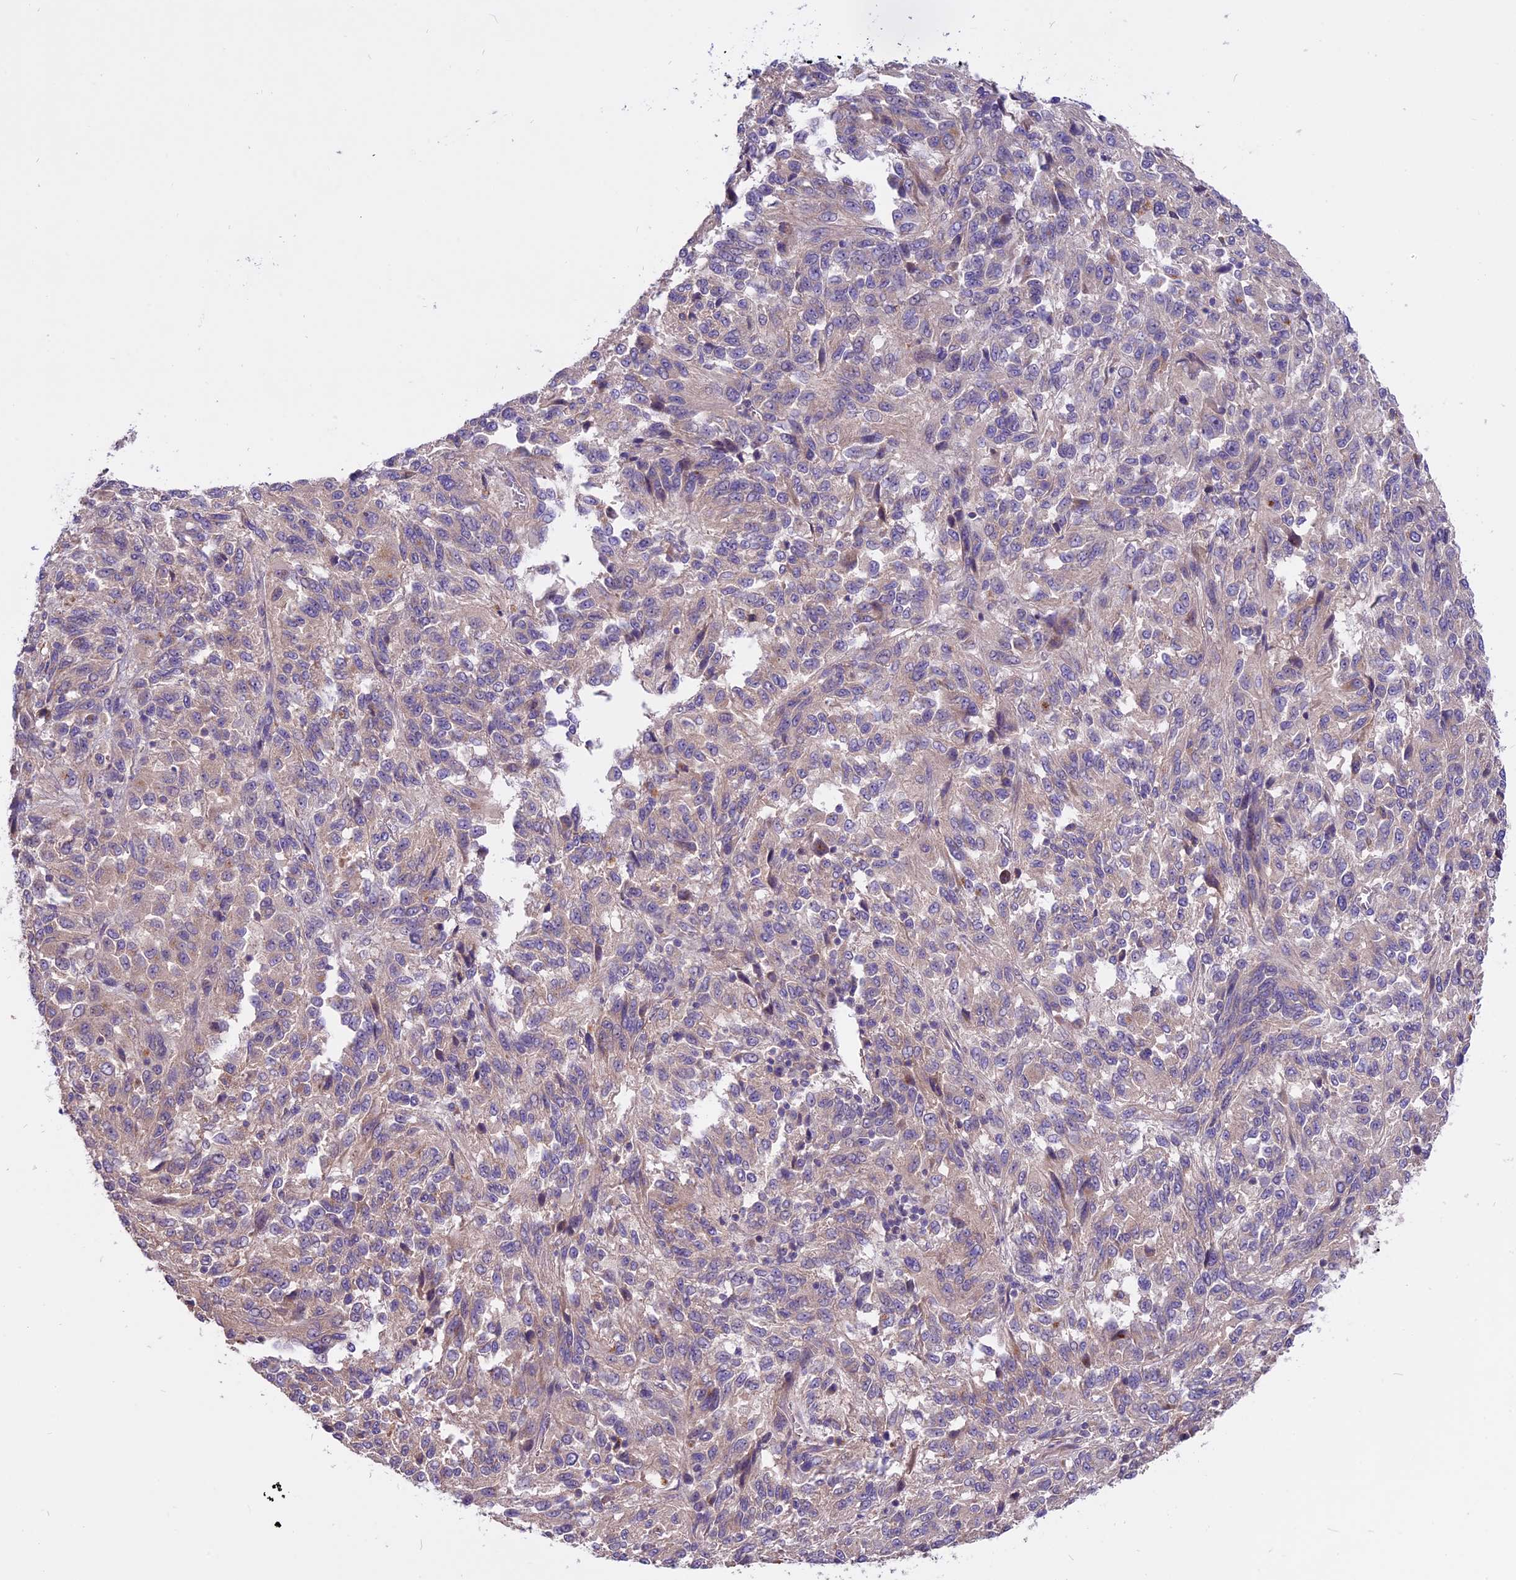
{"staining": {"intensity": "weak", "quantity": "<25%", "location": "cytoplasmic/membranous"}, "tissue": "melanoma", "cell_type": "Tumor cells", "image_type": "cancer", "snomed": [{"axis": "morphology", "description": "Malignant melanoma, Metastatic site"}, {"axis": "topography", "description": "Lung"}], "caption": "Tumor cells show no significant protein staining in melanoma. Brightfield microscopy of immunohistochemistry (IHC) stained with DAB (brown) and hematoxylin (blue), captured at high magnification.", "gene": "ANO3", "patient": {"sex": "male", "age": 64}}